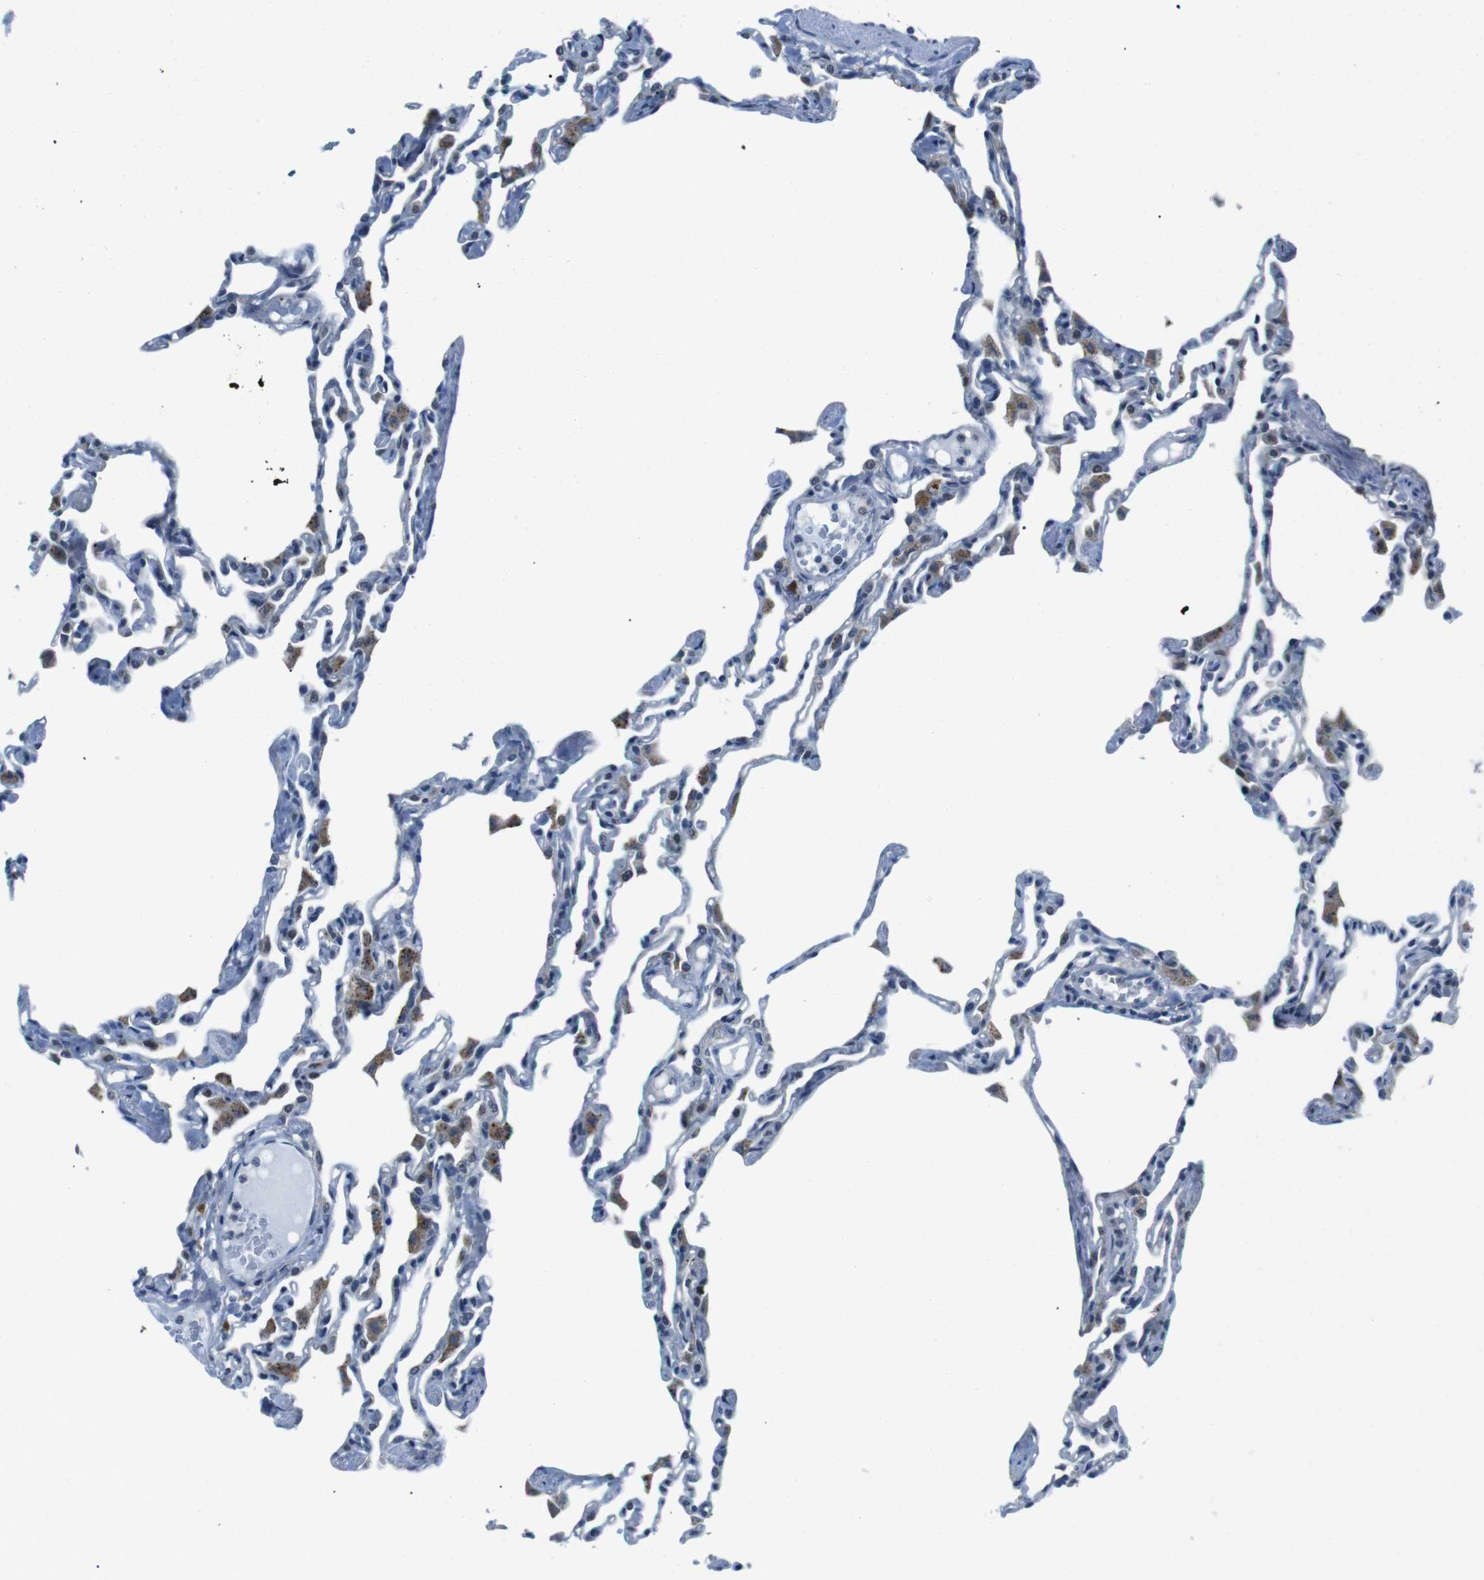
{"staining": {"intensity": "negative", "quantity": "none", "location": "none"}, "tissue": "lung", "cell_type": "Alveolar cells", "image_type": "normal", "snomed": [{"axis": "morphology", "description": "Normal tissue, NOS"}, {"axis": "topography", "description": "Lung"}], "caption": "Immunohistochemical staining of normal lung reveals no significant expression in alveolar cells.", "gene": "LRP5", "patient": {"sex": "female", "age": 49}}